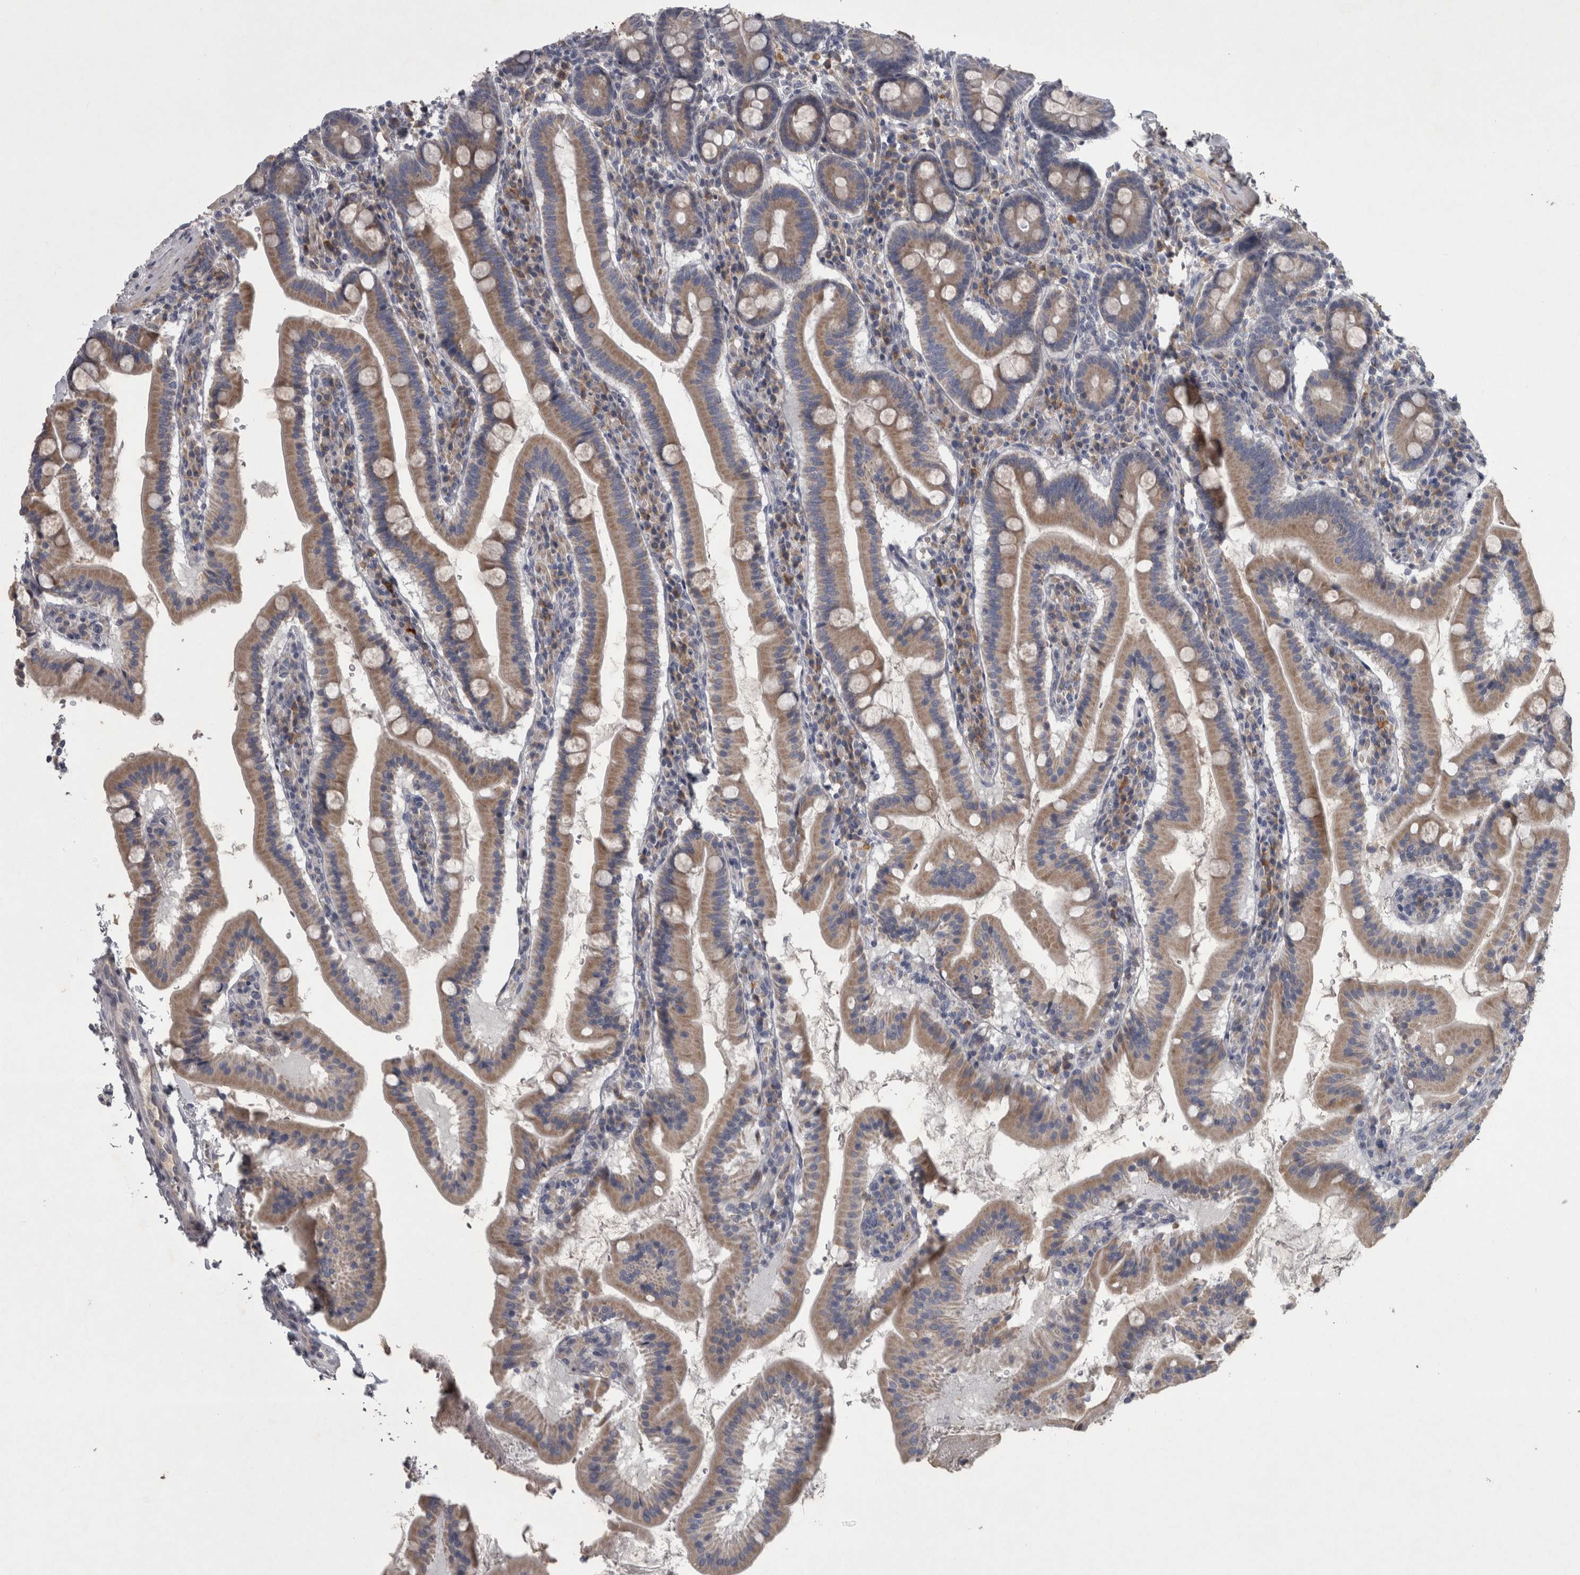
{"staining": {"intensity": "moderate", "quantity": ">75%", "location": "cytoplasmic/membranous"}, "tissue": "duodenum", "cell_type": "Glandular cells", "image_type": "normal", "snomed": [{"axis": "morphology", "description": "Normal tissue, NOS"}, {"axis": "morphology", "description": "Adenocarcinoma, NOS"}, {"axis": "topography", "description": "Pancreas"}, {"axis": "topography", "description": "Duodenum"}], "caption": "Immunohistochemistry (IHC) (DAB) staining of normal duodenum displays moderate cytoplasmic/membranous protein positivity in about >75% of glandular cells. (DAB (3,3'-diaminobenzidine) IHC with brightfield microscopy, high magnification).", "gene": "DBT", "patient": {"sex": "male", "age": 50}}